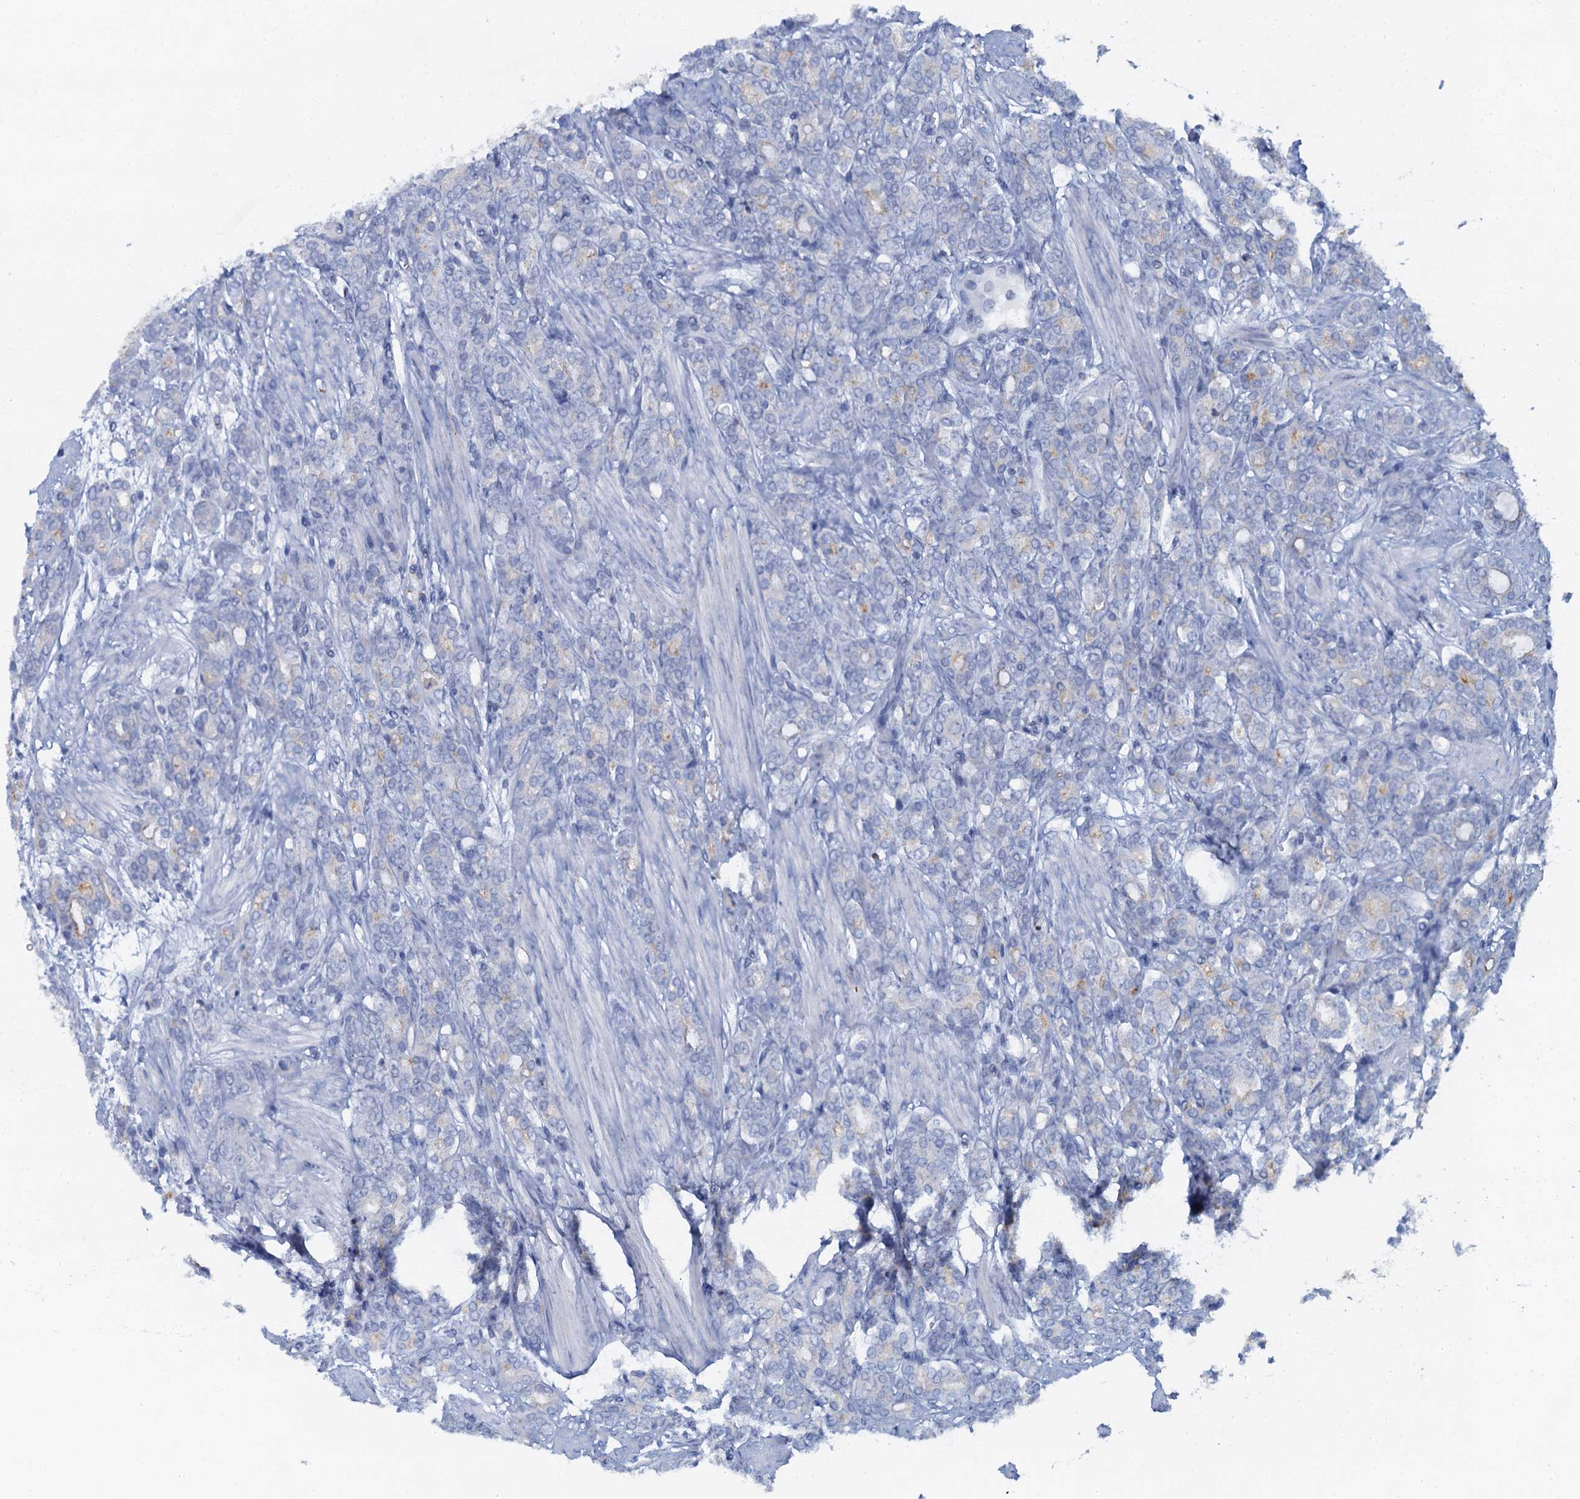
{"staining": {"intensity": "negative", "quantity": "none", "location": "none"}, "tissue": "prostate cancer", "cell_type": "Tumor cells", "image_type": "cancer", "snomed": [{"axis": "morphology", "description": "Adenocarcinoma, High grade"}, {"axis": "topography", "description": "Prostate"}], "caption": "This is an immunohistochemistry histopathology image of prostate cancer (adenocarcinoma (high-grade)). There is no staining in tumor cells.", "gene": "LYPD3", "patient": {"sex": "male", "age": 62}}